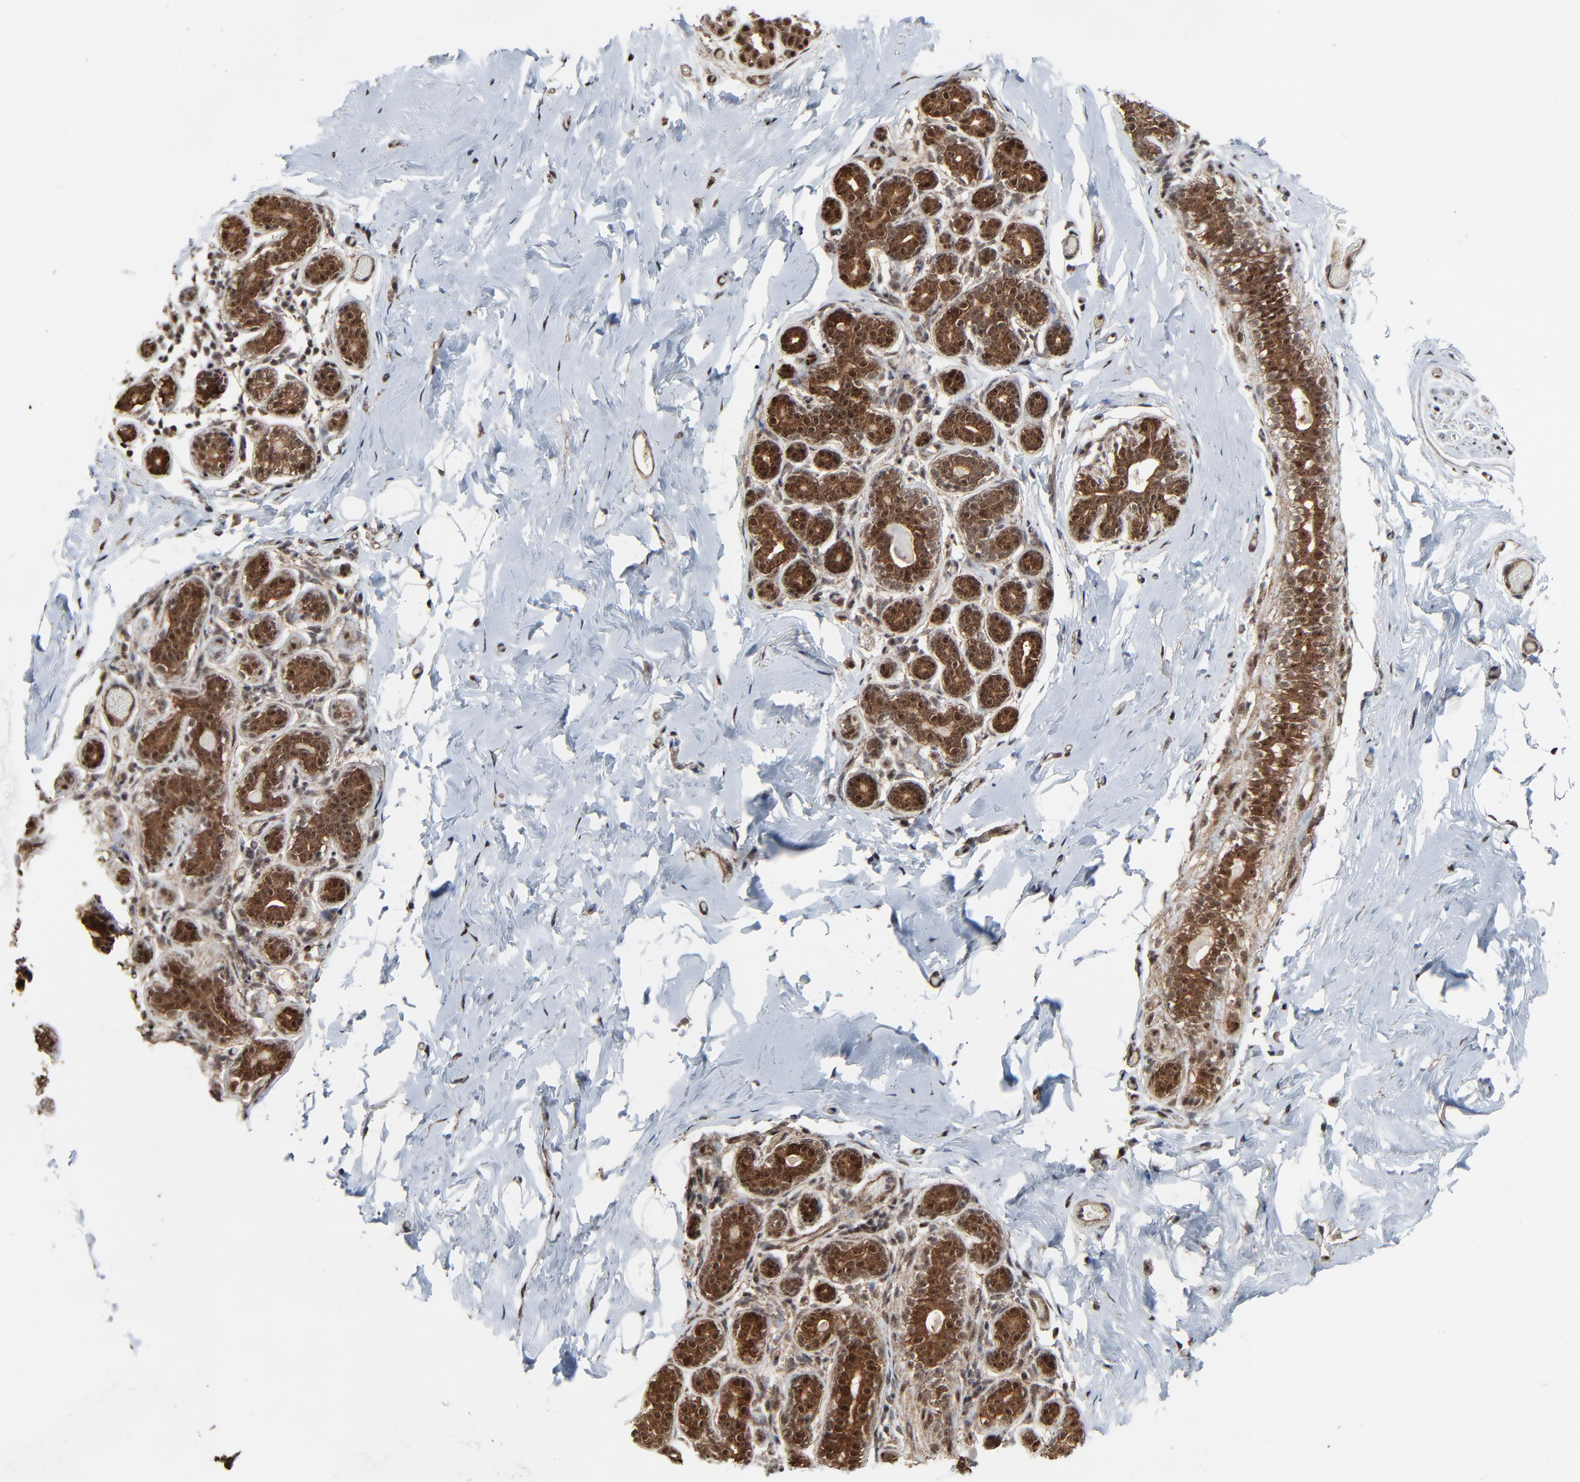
{"staining": {"intensity": "moderate", "quantity": ">75%", "location": "nuclear"}, "tissue": "breast", "cell_type": "Adipocytes", "image_type": "normal", "snomed": [{"axis": "morphology", "description": "Normal tissue, NOS"}, {"axis": "topography", "description": "Breast"}, {"axis": "topography", "description": "Soft tissue"}], "caption": "About >75% of adipocytes in unremarkable breast reveal moderate nuclear protein positivity as visualized by brown immunohistochemical staining.", "gene": "RHOJ", "patient": {"sex": "female", "age": 75}}